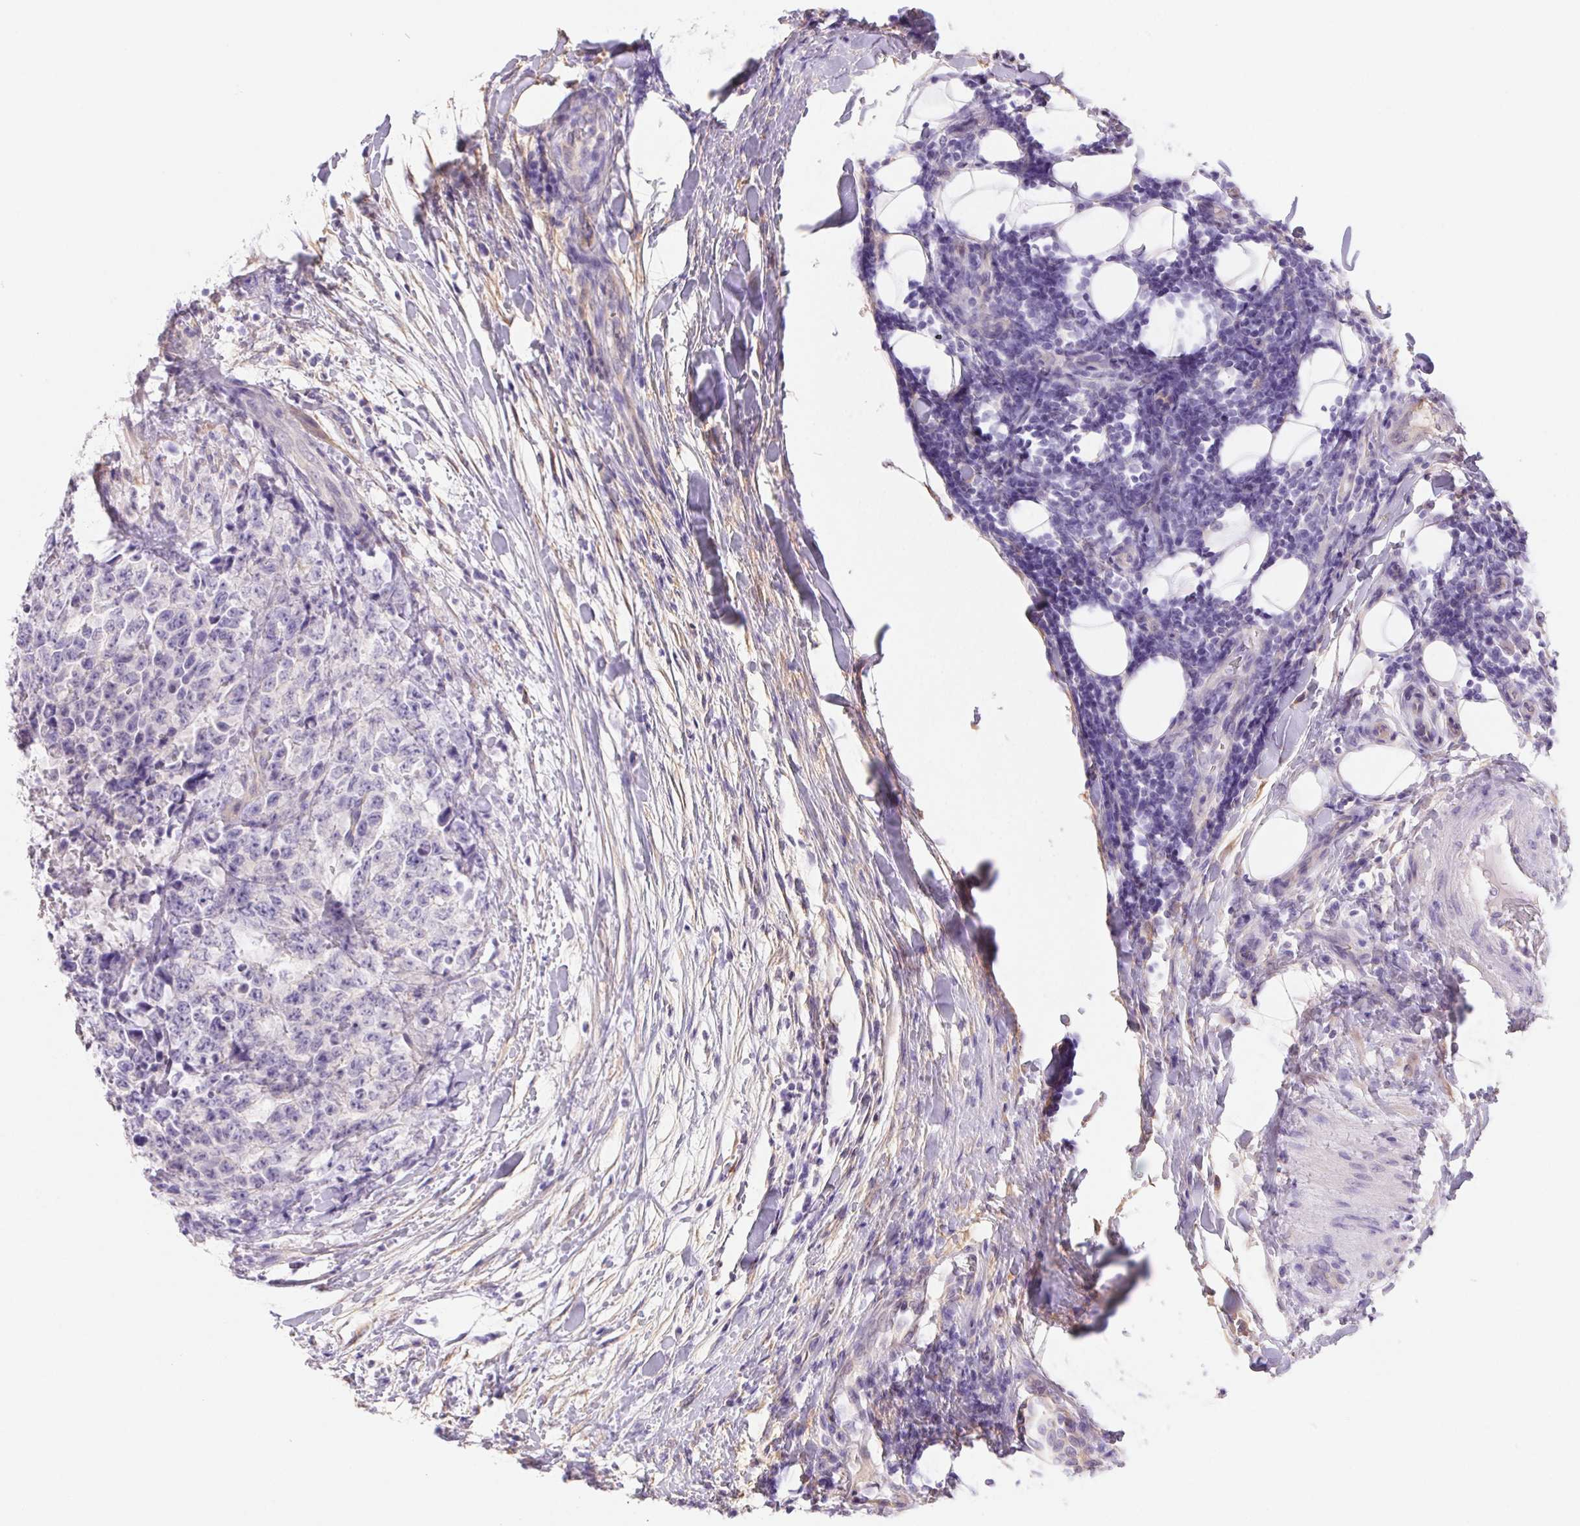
{"staining": {"intensity": "negative", "quantity": "none", "location": "none"}, "tissue": "testis cancer", "cell_type": "Tumor cells", "image_type": "cancer", "snomed": [{"axis": "morphology", "description": "Carcinoma, Embryonal, NOS"}, {"axis": "topography", "description": "Testis"}], "caption": "Tumor cells show no significant protein staining in testis embryonal carcinoma.", "gene": "PNLIP", "patient": {"sex": "male", "age": 24}}